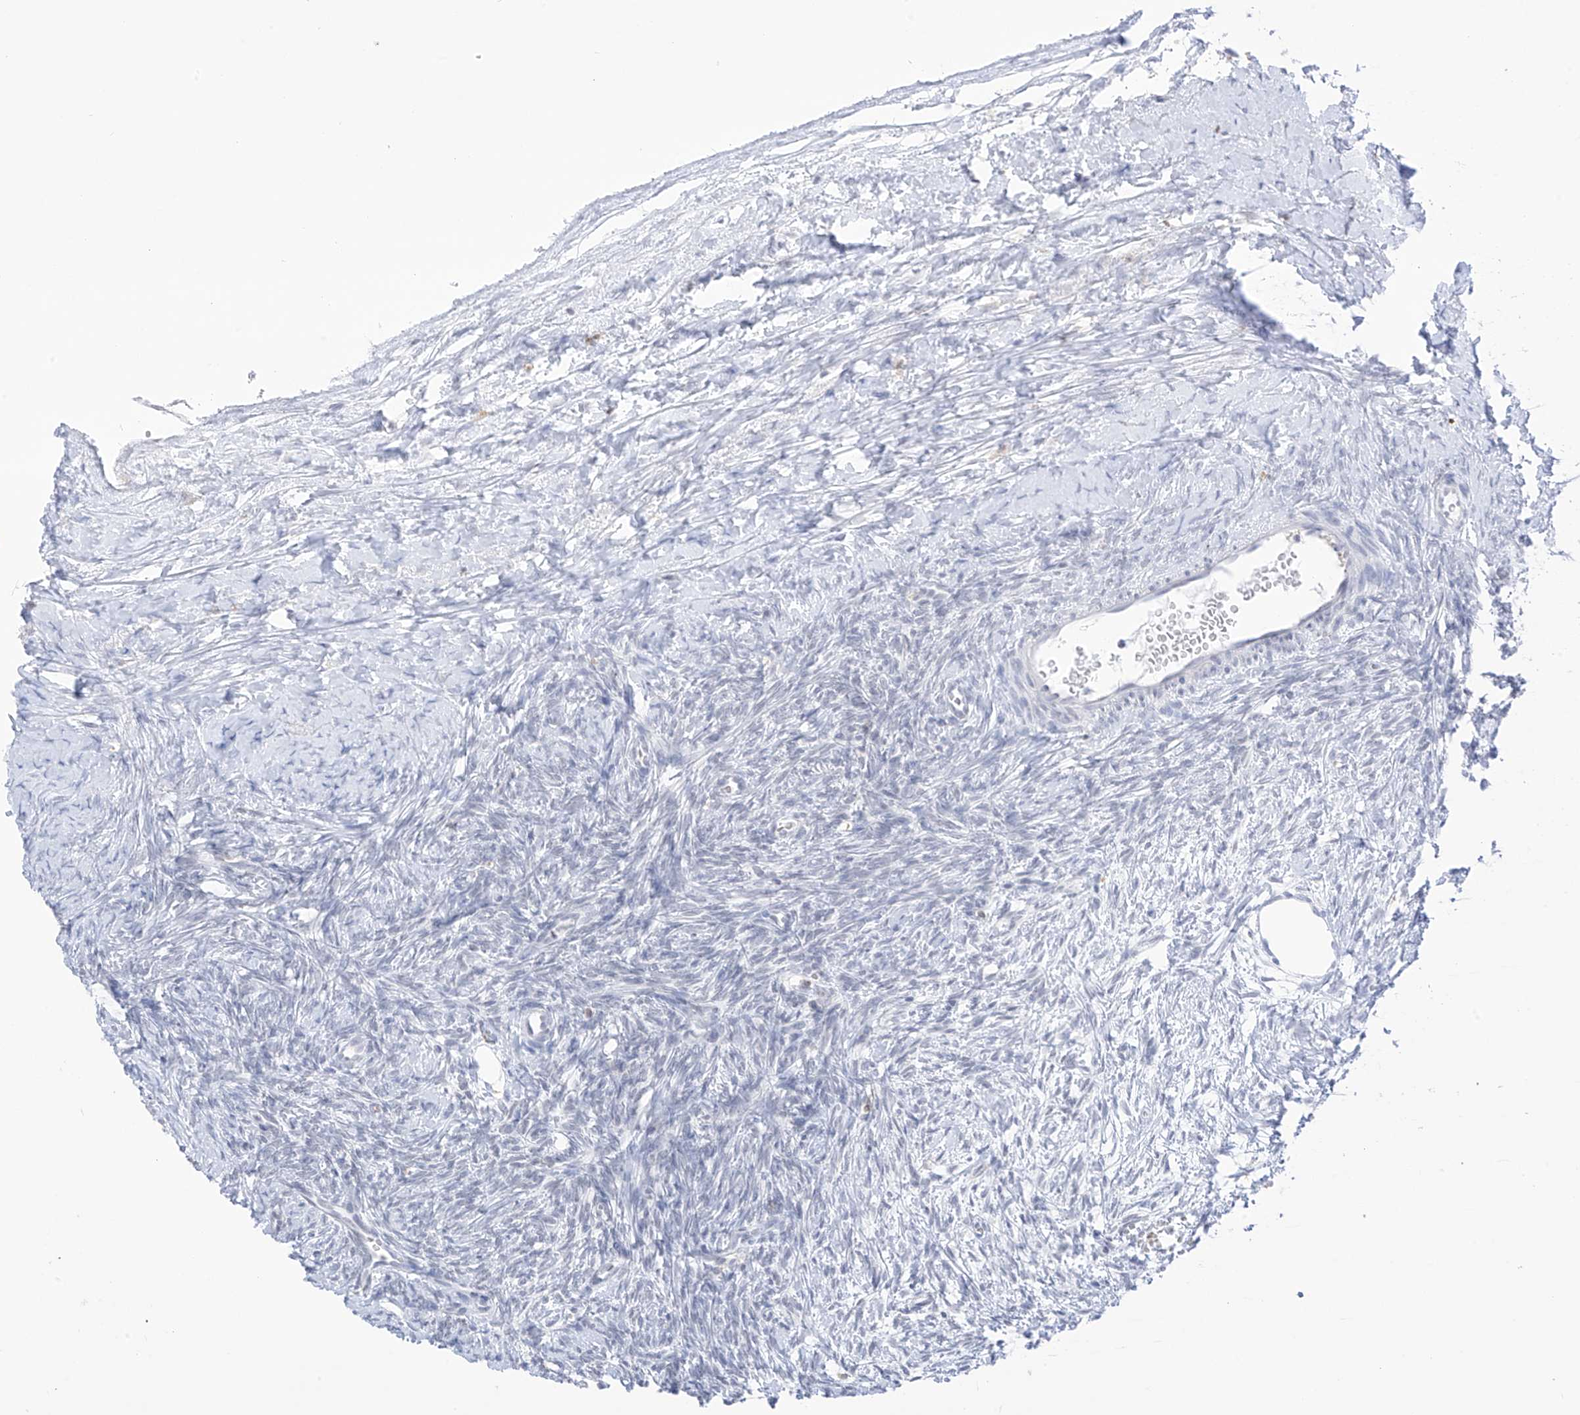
{"staining": {"intensity": "negative", "quantity": "none", "location": "none"}, "tissue": "ovary", "cell_type": "Ovarian stroma cells", "image_type": "normal", "snomed": [{"axis": "morphology", "description": "Normal tissue, NOS"}, {"axis": "morphology", "description": "Developmental malformation"}, {"axis": "topography", "description": "Ovary"}], "caption": "There is no significant expression in ovarian stroma cells of ovary.", "gene": "TBXAS1", "patient": {"sex": "female", "age": 39}}